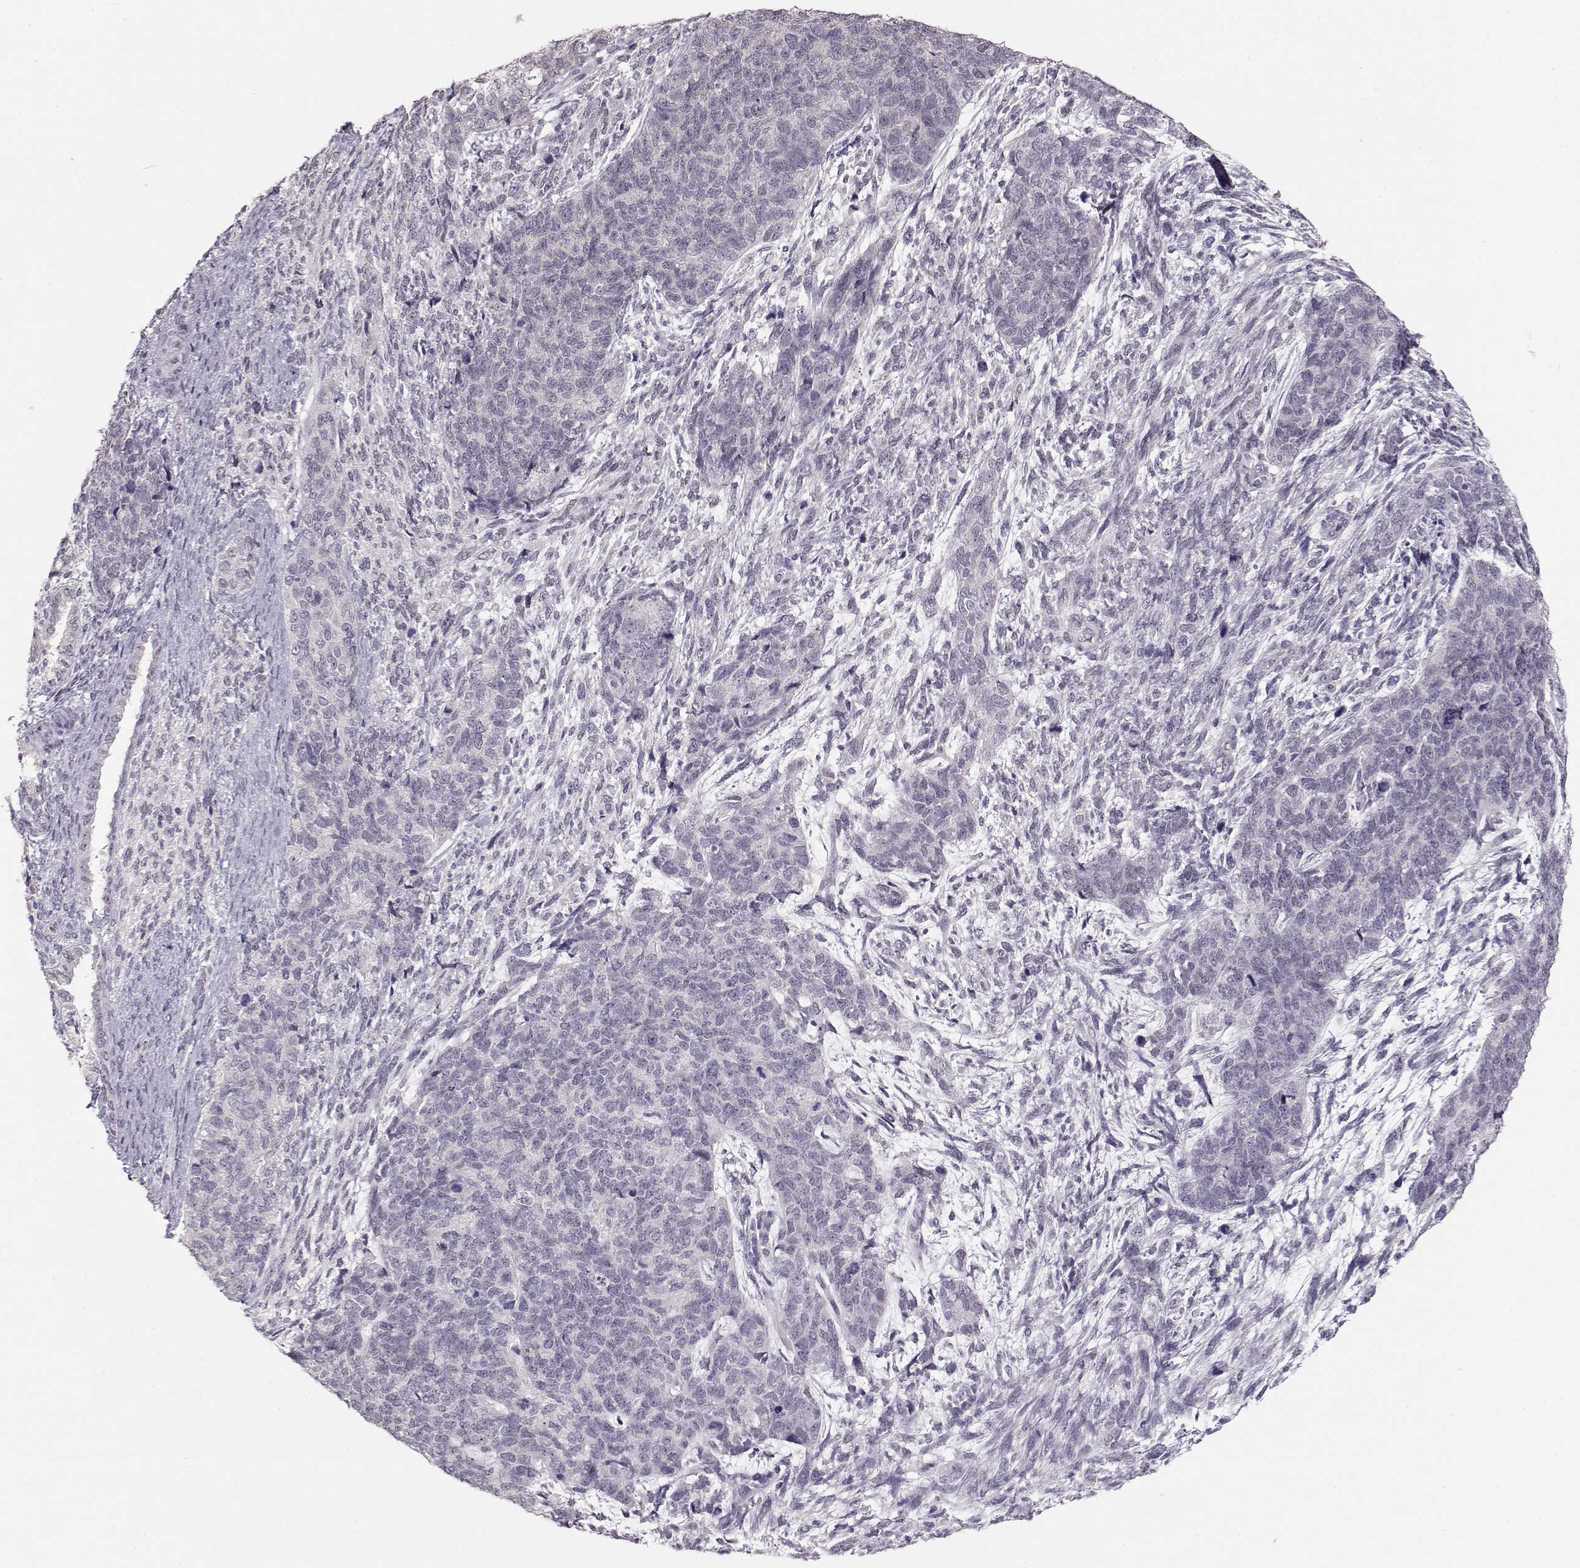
{"staining": {"intensity": "negative", "quantity": "none", "location": "none"}, "tissue": "cervical cancer", "cell_type": "Tumor cells", "image_type": "cancer", "snomed": [{"axis": "morphology", "description": "Squamous cell carcinoma, NOS"}, {"axis": "topography", "description": "Cervix"}], "caption": "An IHC photomicrograph of squamous cell carcinoma (cervical) is shown. There is no staining in tumor cells of squamous cell carcinoma (cervical).", "gene": "FAM205A", "patient": {"sex": "female", "age": 63}}